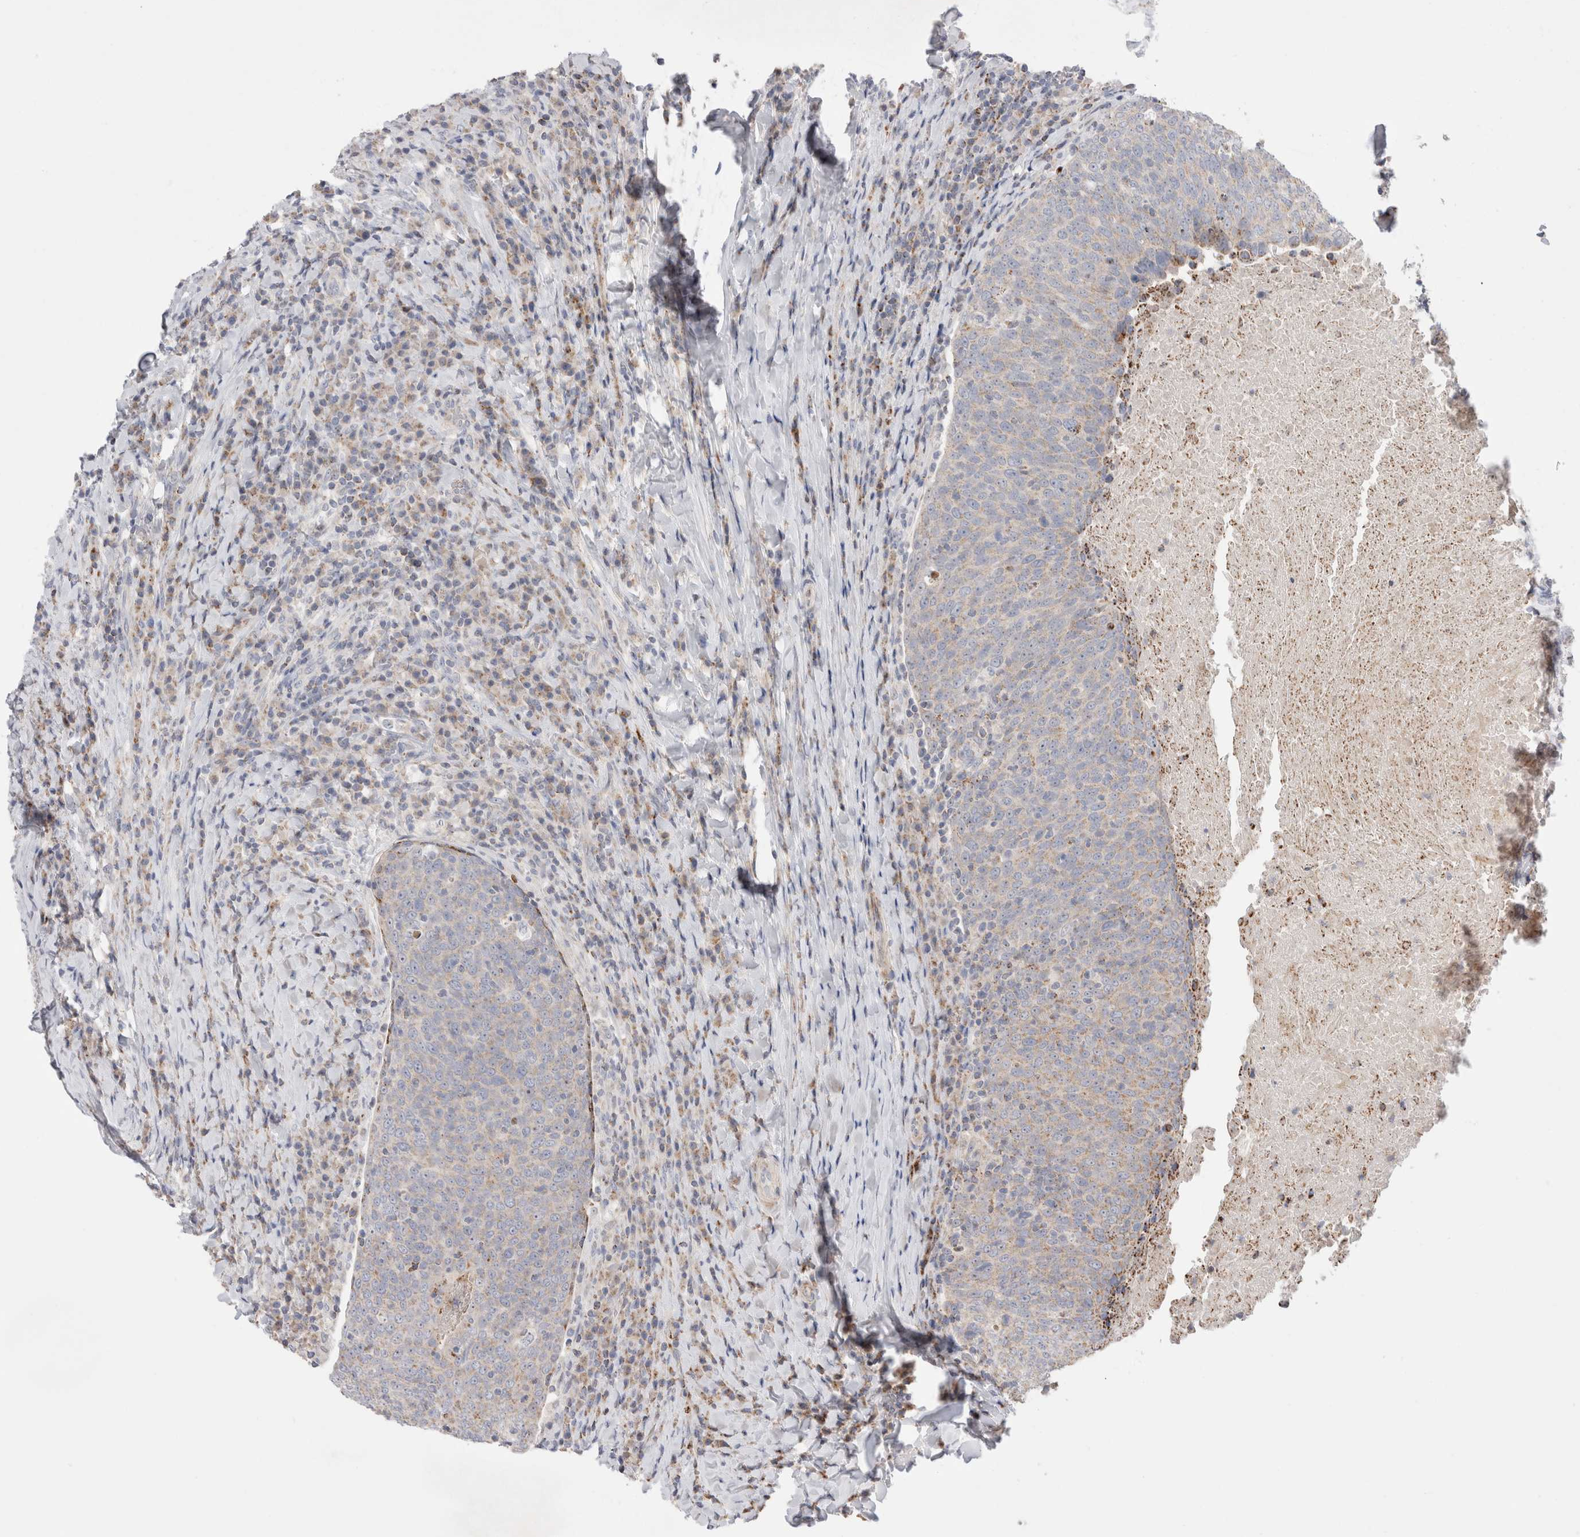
{"staining": {"intensity": "weak", "quantity": "<25%", "location": "cytoplasmic/membranous"}, "tissue": "head and neck cancer", "cell_type": "Tumor cells", "image_type": "cancer", "snomed": [{"axis": "morphology", "description": "Squamous cell carcinoma, NOS"}, {"axis": "morphology", "description": "Squamous cell carcinoma, metastatic, NOS"}, {"axis": "topography", "description": "Lymph node"}, {"axis": "topography", "description": "Head-Neck"}], "caption": "The immunohistochemistry (IHC) micrograph has no significant expression in tumor cells of head and neck cancer (metastatic squamous cell carcinoma) tissue.", "gene": "CHADL", "patient": {"sex": "male", "age": 62}}